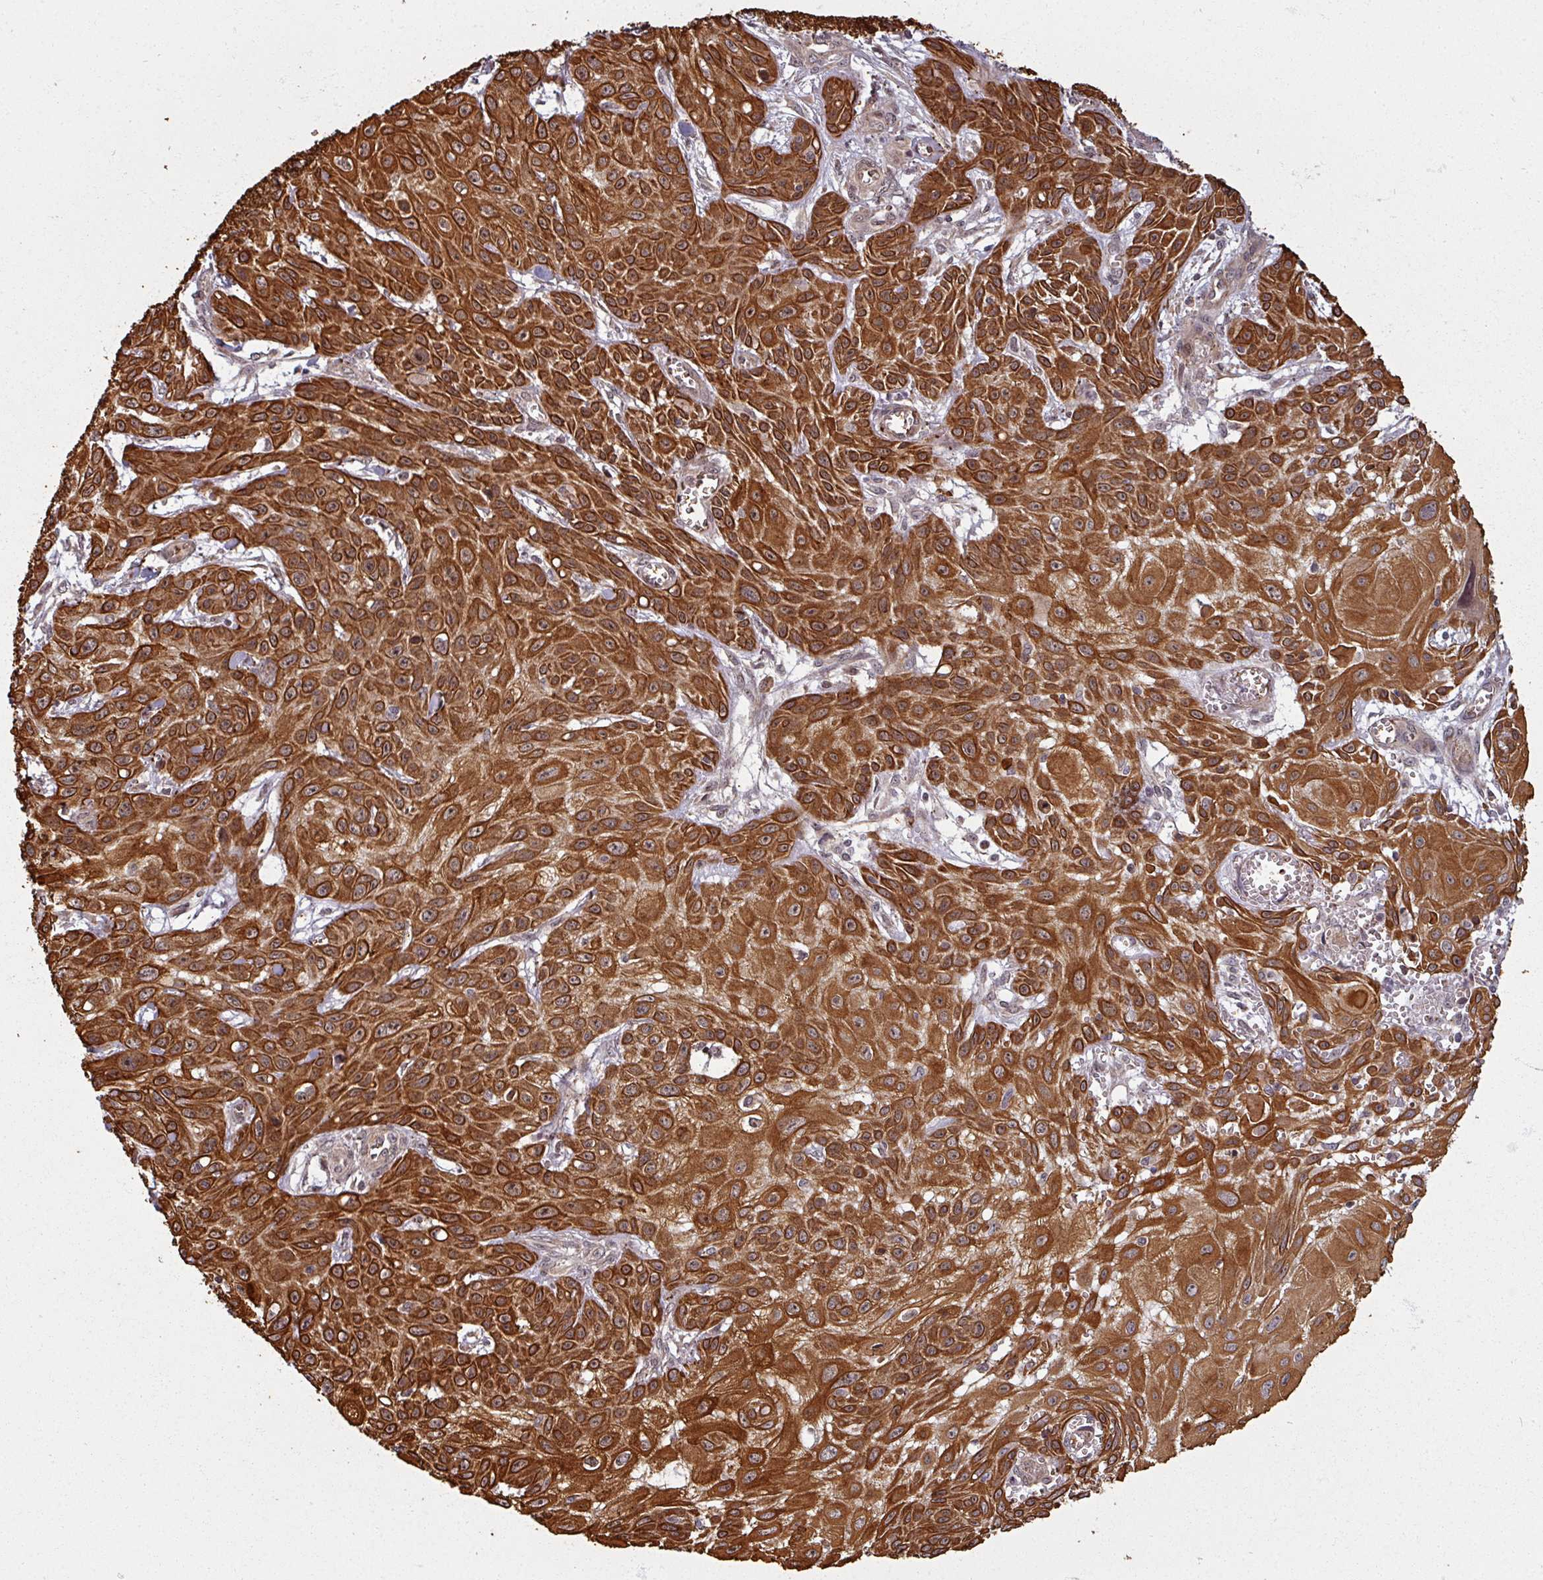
{"staining": {"intensity": "strong", "quantity": ">75%", "location": "cytoplasmic/membranous"}, "tissue": "skin cancer", "cell_type": "Tumor cells", "image_type": "cancer", "snomed": [{"axis": "morphology", "description": "Squamous cell carcinoma, NOS"}, {"axis": "topography", "description": "Skin"}, {"axis": "topography", "description": "Vulva"}], "caption": "Protein expression analysis of skin cancer (squamous cell carcinoma) reveals strong cytoplasmic/membranous expression in about >75% of tumor cells.", "gene": "SWI5", "patient": {"sex": "female", "age": 71}}